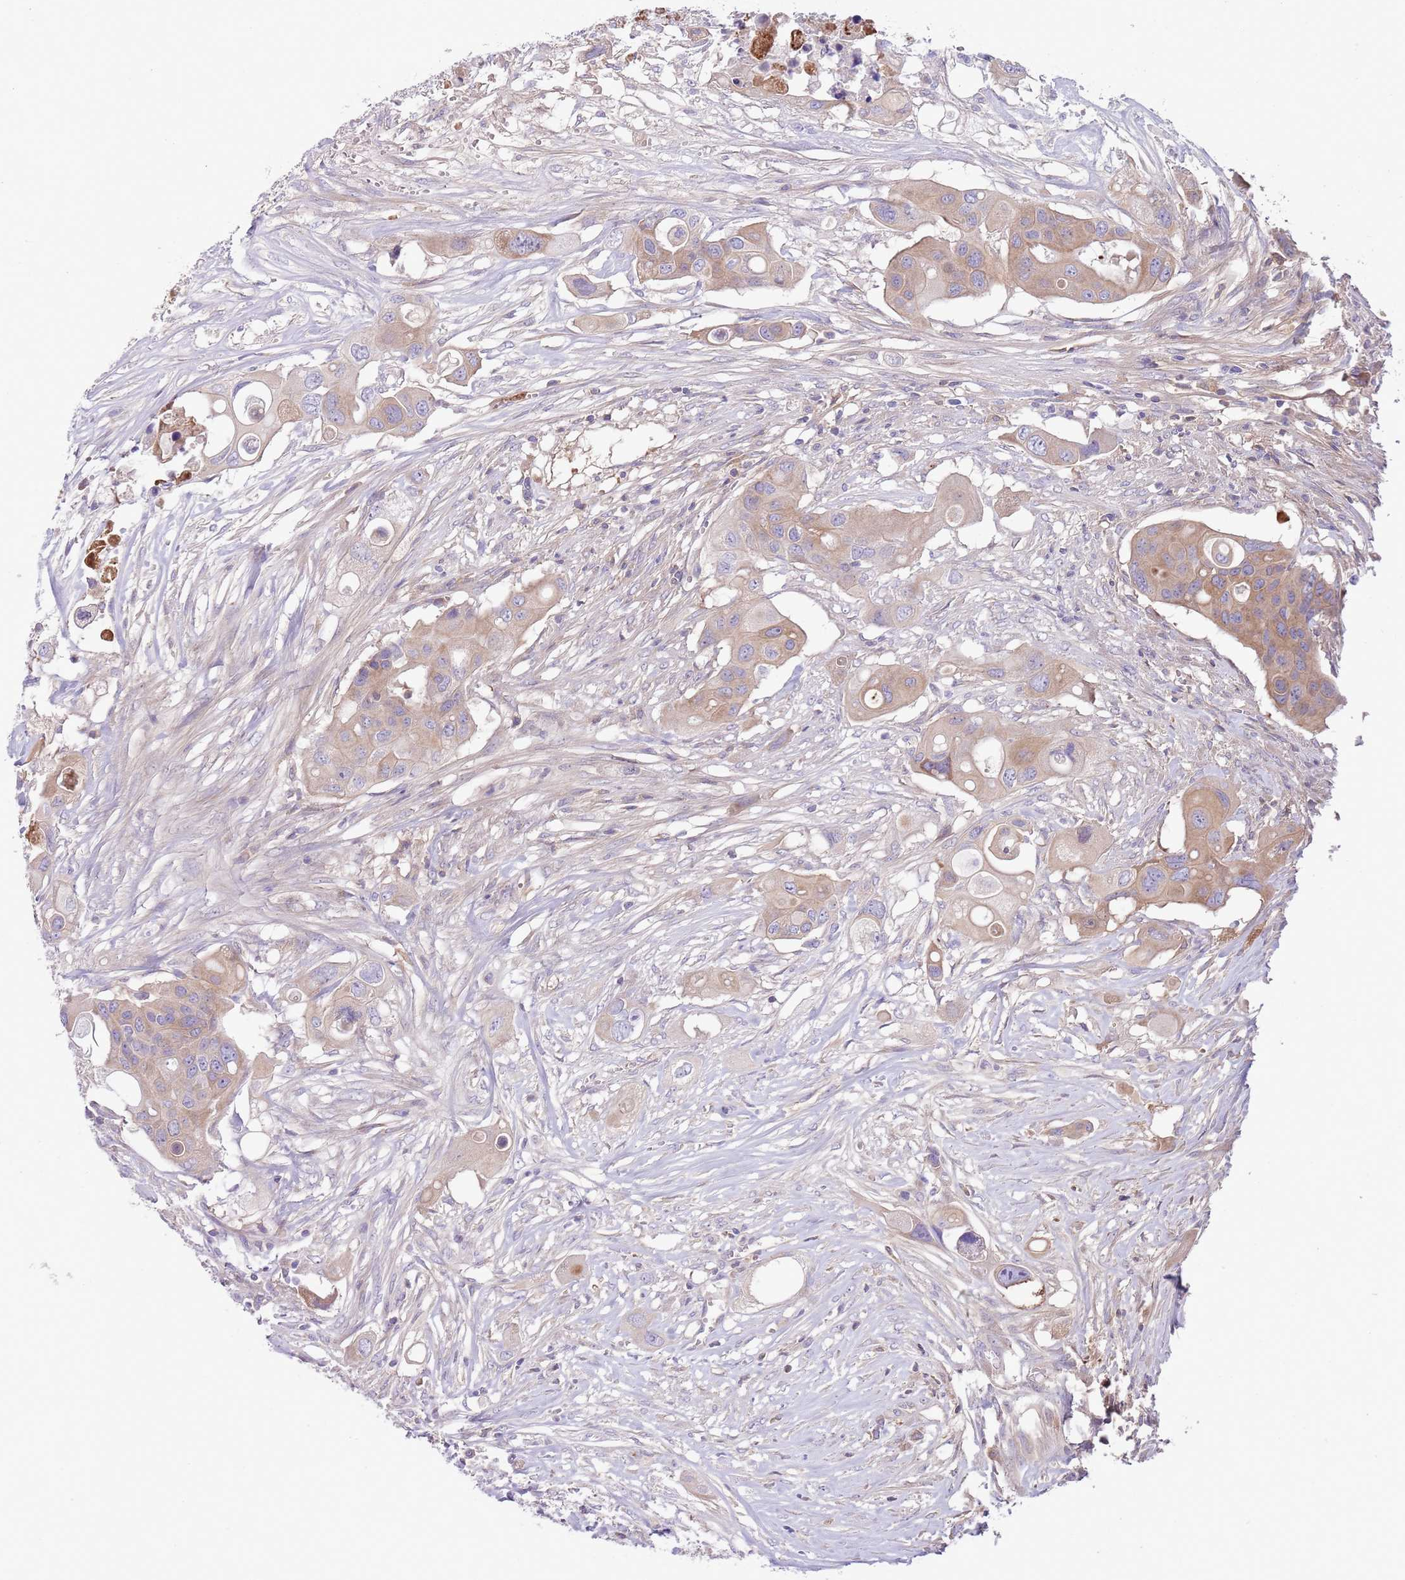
{"staining": {"intensity": "moderate", "quantity": "<25%", "location": "cytoplasmic/membranous"}, "tissue": "colorectal cancer", "cell_type": "Tumor cells", "image_type": "cancer", "snomed": [{"axis": "morphology", "description": "Adenocarcinoma, NOS"}, {"axis": "topography", "description": "Colon"}], "caption": "This micrograph exhibits adenocarcinoma (colorectal) stained with IHC to label a protein in brown. The cytoplasmic/membranous of tumor cells show moderate positivity for the protein. Nuclei are counter-stained blue.", "gene": "CFH", "patient": {"sex": "male", "age": 77}}